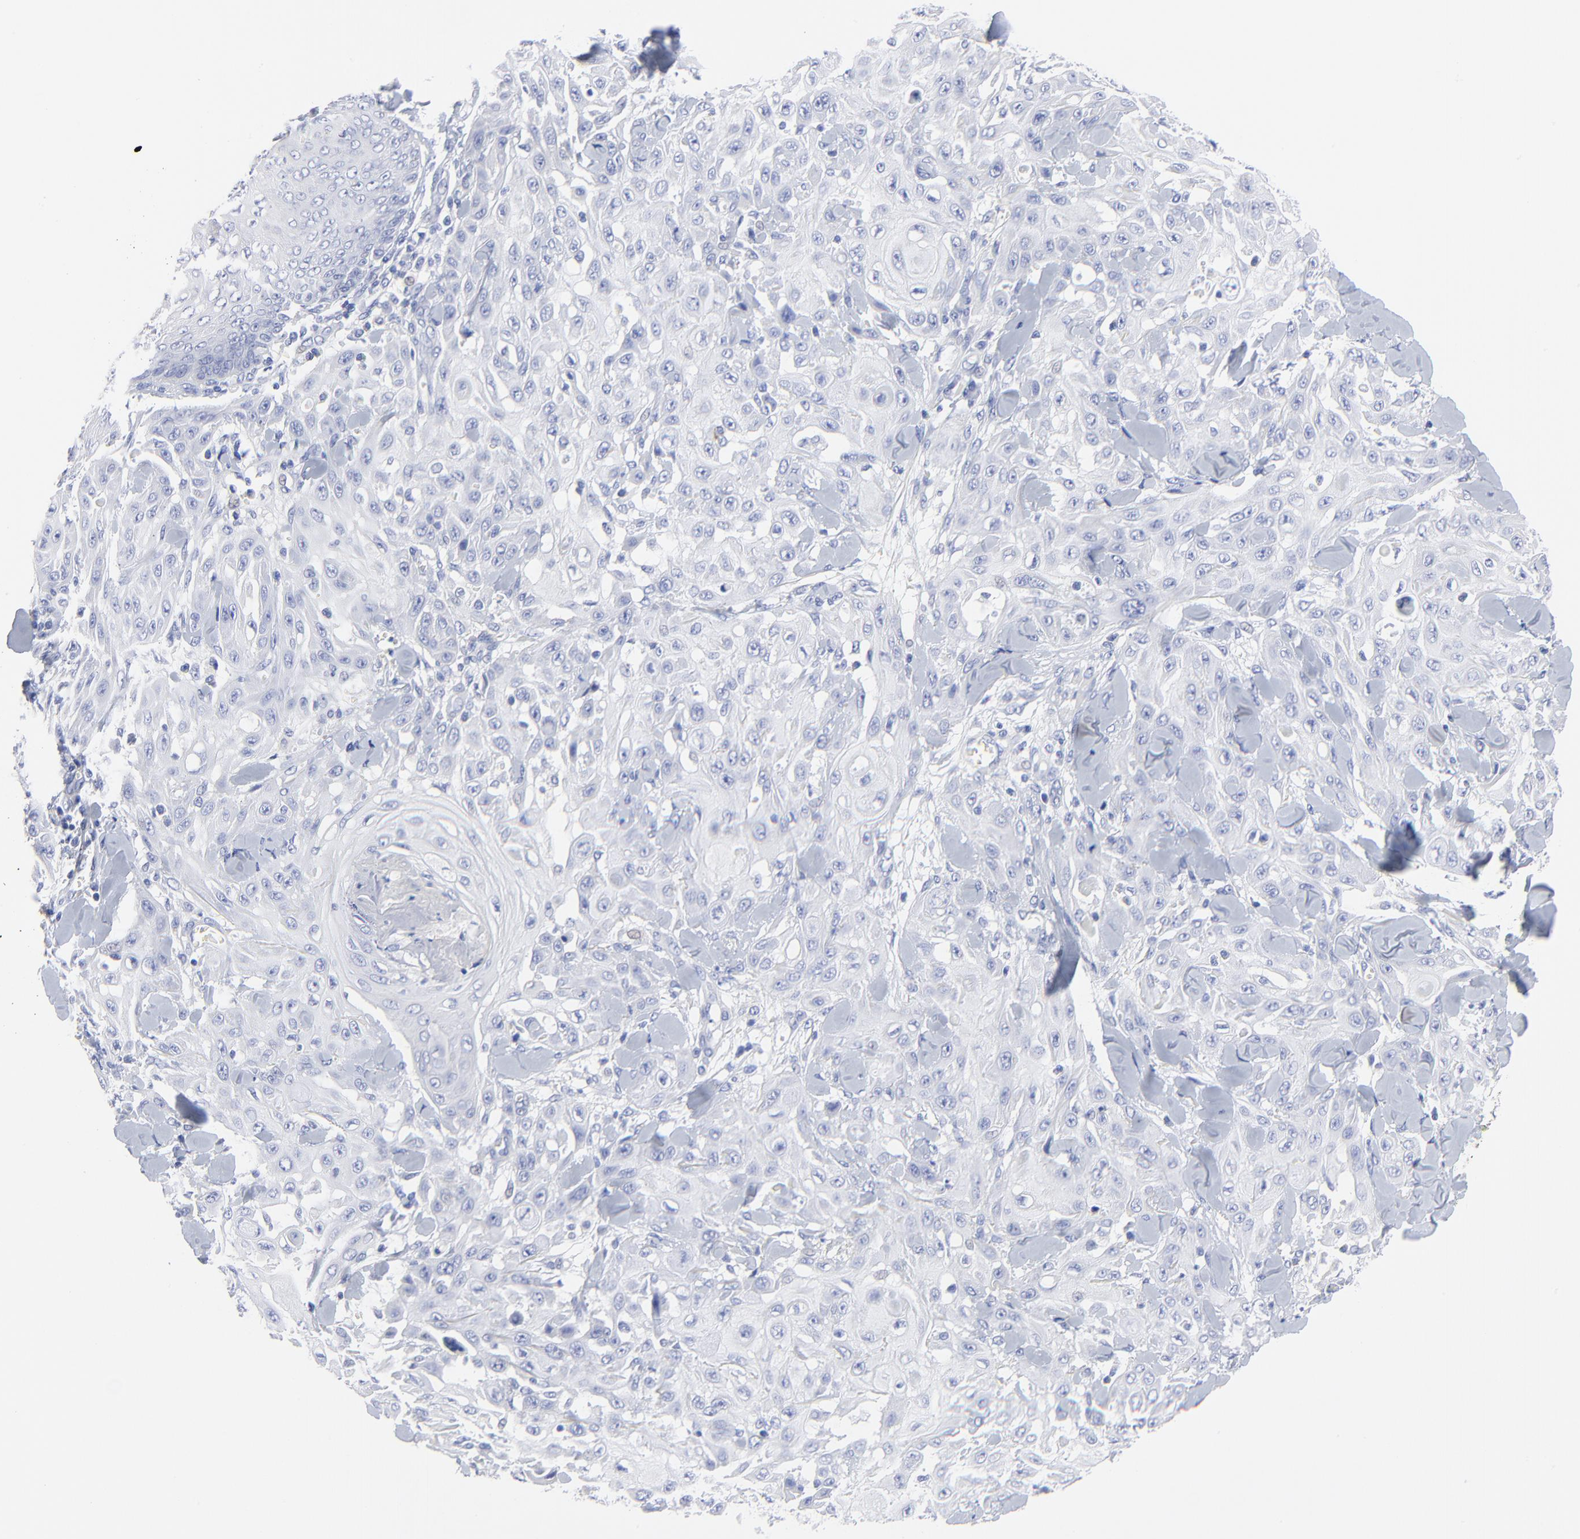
{"staining": {"intensity": "negative", "quantity": "none", "location": "none"}, "tissue": "skin cancer", "cell_type": "Tumor cells", "image_type": "cancer", "snomed": [{"axis": "morphology", "description": "Squamous cell carcinoma, NOS"}, {"axis": "topography", "description": "Skin"}], "caption": "Immunohistochemistry (IHC) of human skin cancer demonstrates no expression in tumor cells.", "gene": "PSD3", "patient": {"sex": "male", "age": 24}}